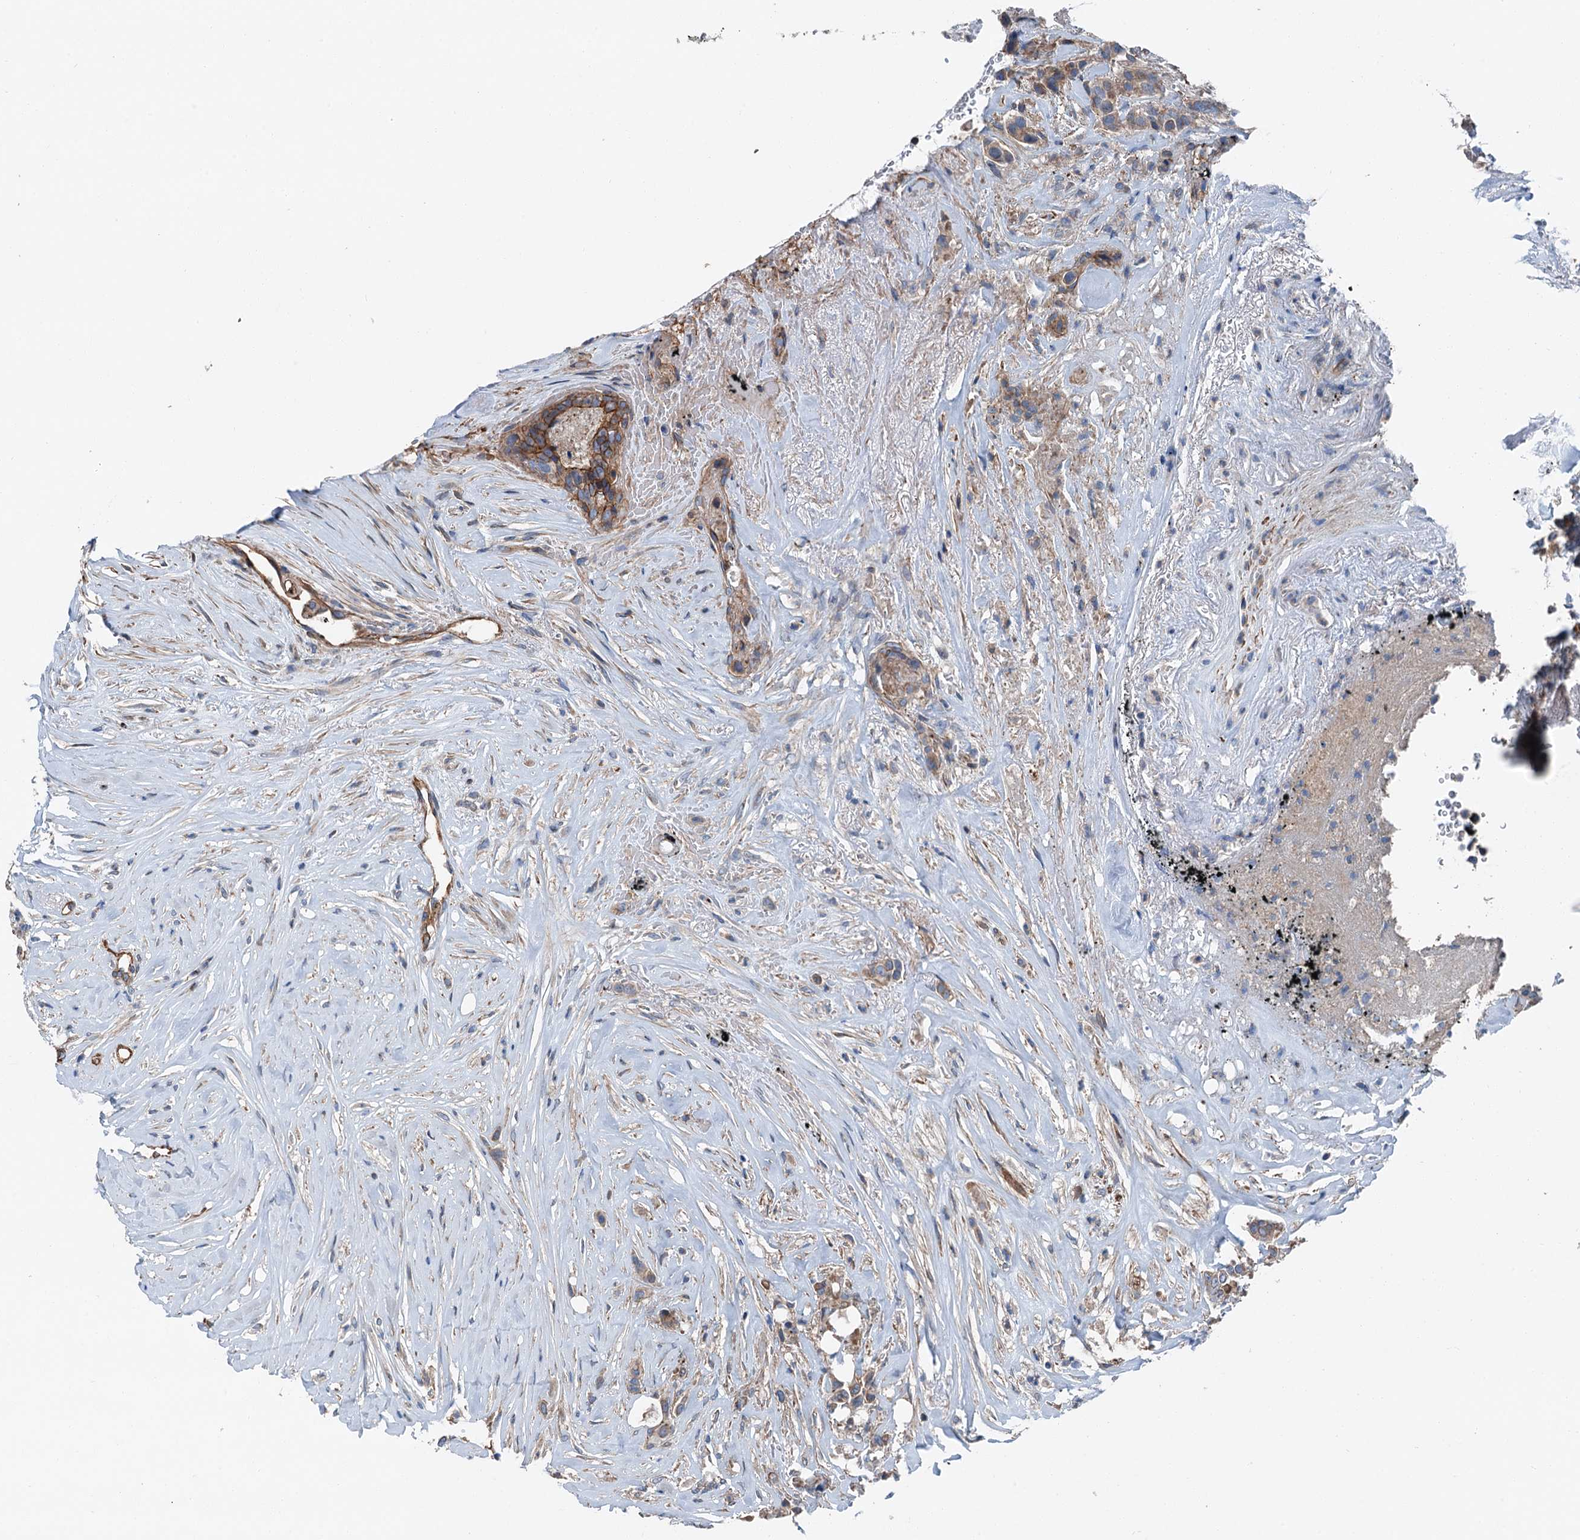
{"staining": {"intensity": "weak", "quantity": "25%-75%", "location": "cytoplasmic/membranous"}, "tissue": "breast cancer", "cell_type": "Tumor cells", "image_type": "cancer", "snomed": [{"axis": "morphology", "description": "Lobular carcinoma"}, {"axis": "topography", "description": "Breast"}], "caption": "The histopathology image shows immunohistochemical staining of breast cancer. There is weak cytoplasmic/membranous expression is seen in about 25%-75% of tumor cells.", "gene": "NMRAL1", "patient": {"sex": "female", "age": 51}}